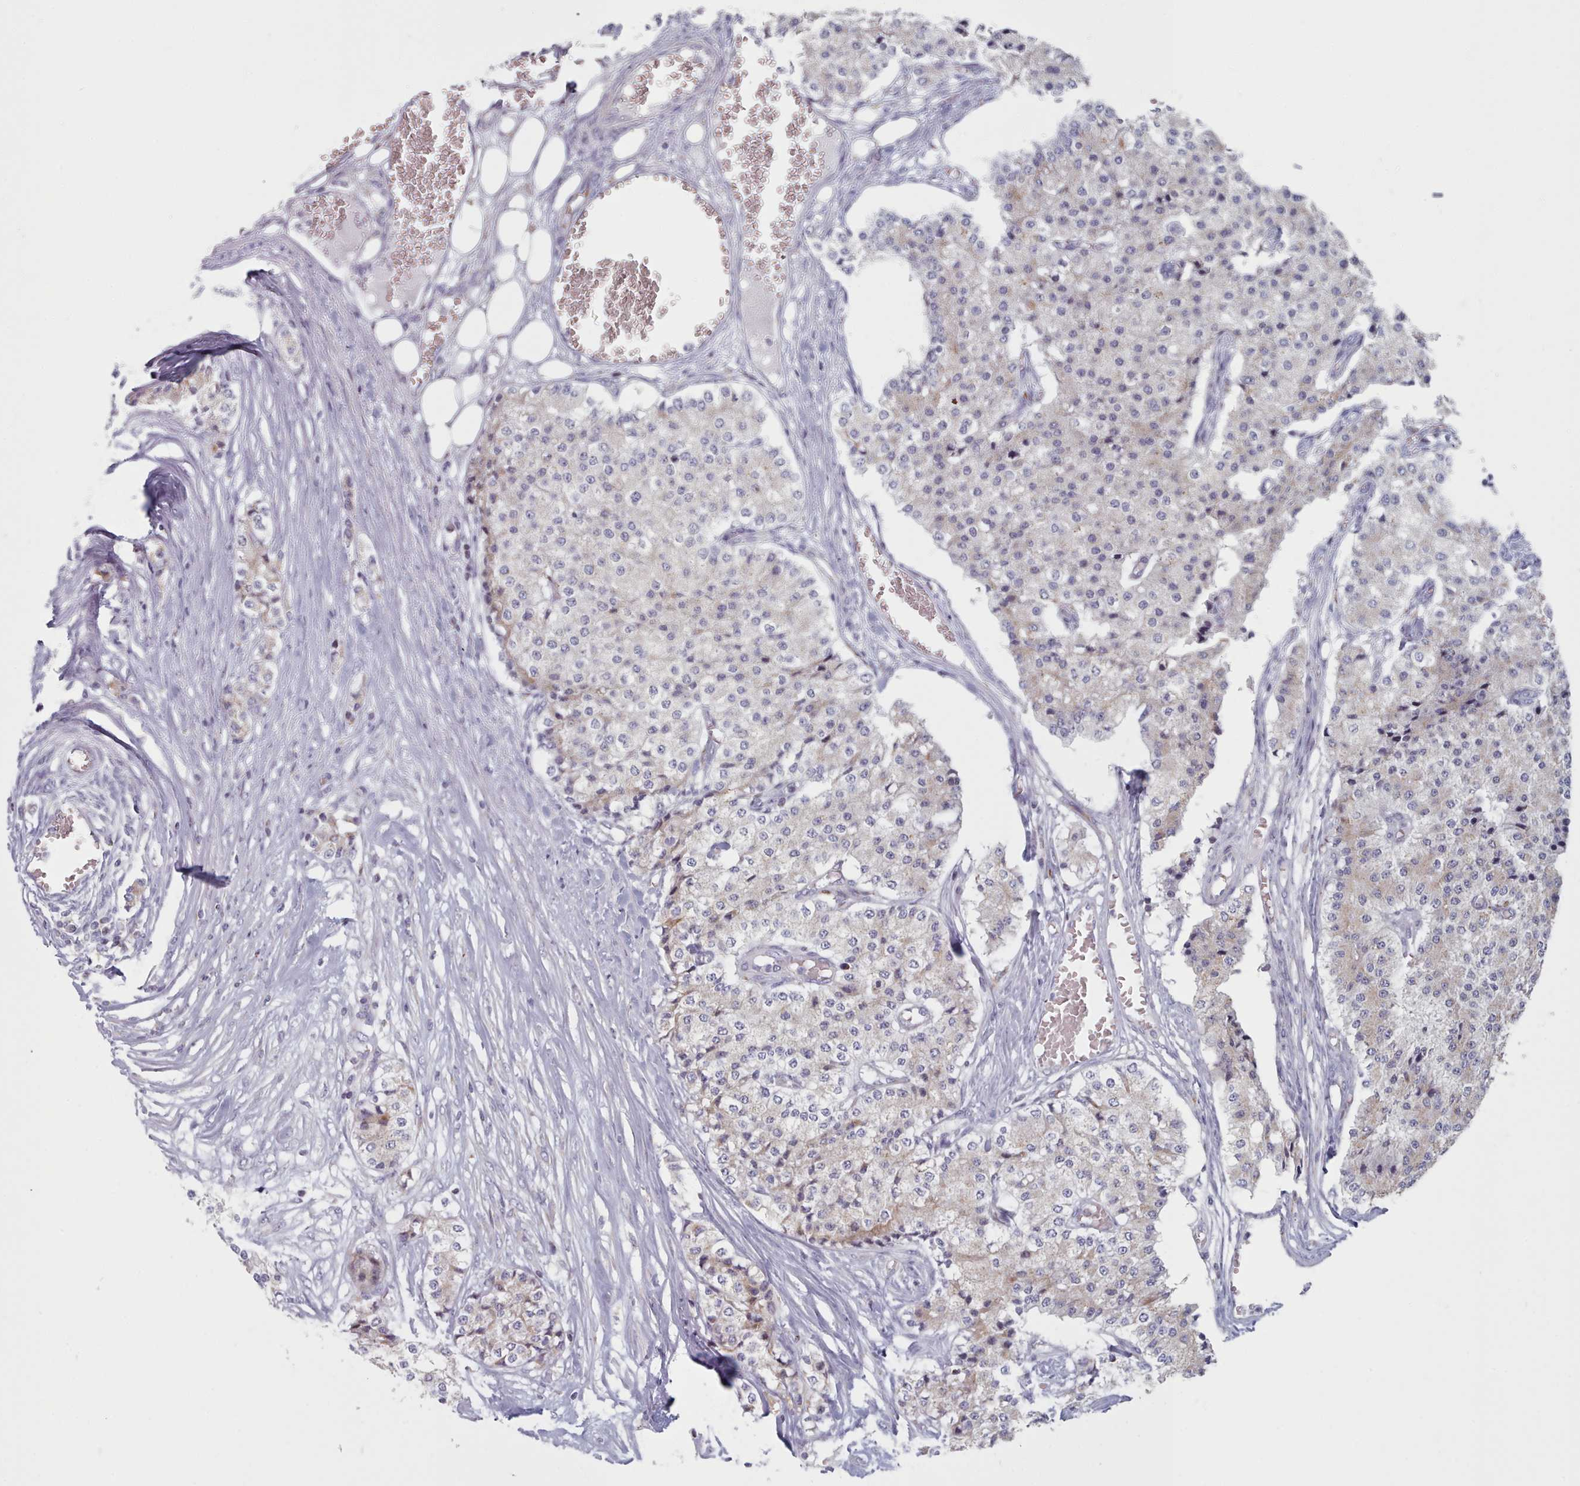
{"staining": {"intensity": "negative", "quantity": "none", "location": "none"}, "tissue": "carcinoid", "cell_type": "Tumor cells", "image_type": "cancer", "snomed": [{"axis": "morphology", "description": "Carcinoid, malignant, NOS"}, {"axis": "topography", "description": "Colon"}], "caption": "DAB immunohistochemical staining of human malignant carcinoid exhibits no significant positivity in tumor cells.", "gene": "FAM170B", "patient": {"sex": "female", "age": 52}}